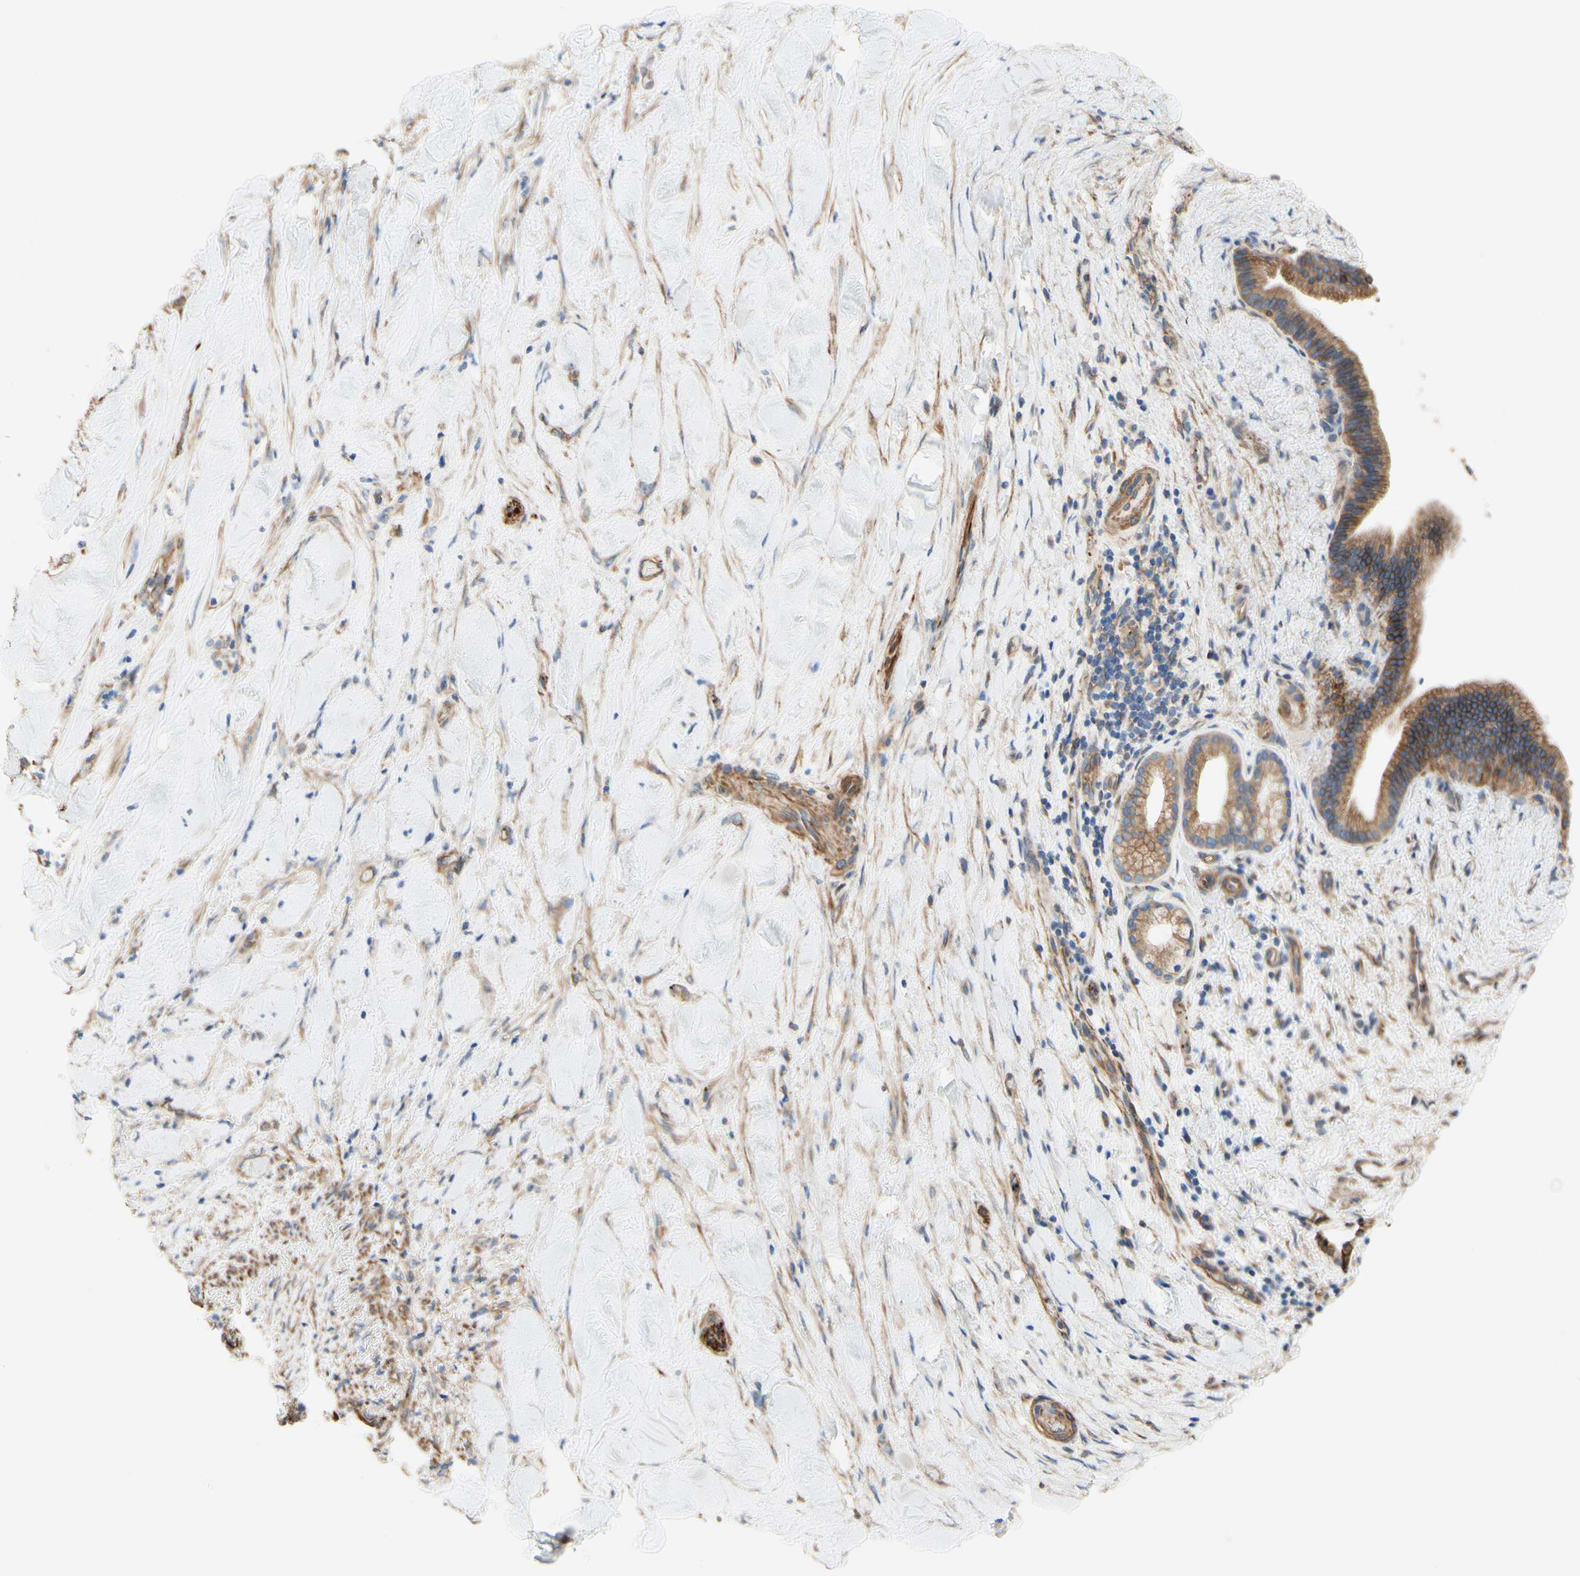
{"staining": {"intensity": "weak", "quantity": ">75%", "location": "cytoplasmic/membranous"}, "tissue": "liver cancer", "cell_type": "Tumor cells", "image_type": "cancer", "snomed": [{"axis": "morphology", "description": "Cholangiocarcinoma"}, {"axis": "topography", "description": "Liver"}], "caption": "This histopathology image reveals liver cholangiocarcinoma stained with IHC to label a protein in brown. The cytoplasmic/membranous of tumor cells show weak positivity for the protein. Nuclei are counter-stained blue.", "gene": "ENDOD1", "patient": {"sex": "female", "age": 67}}